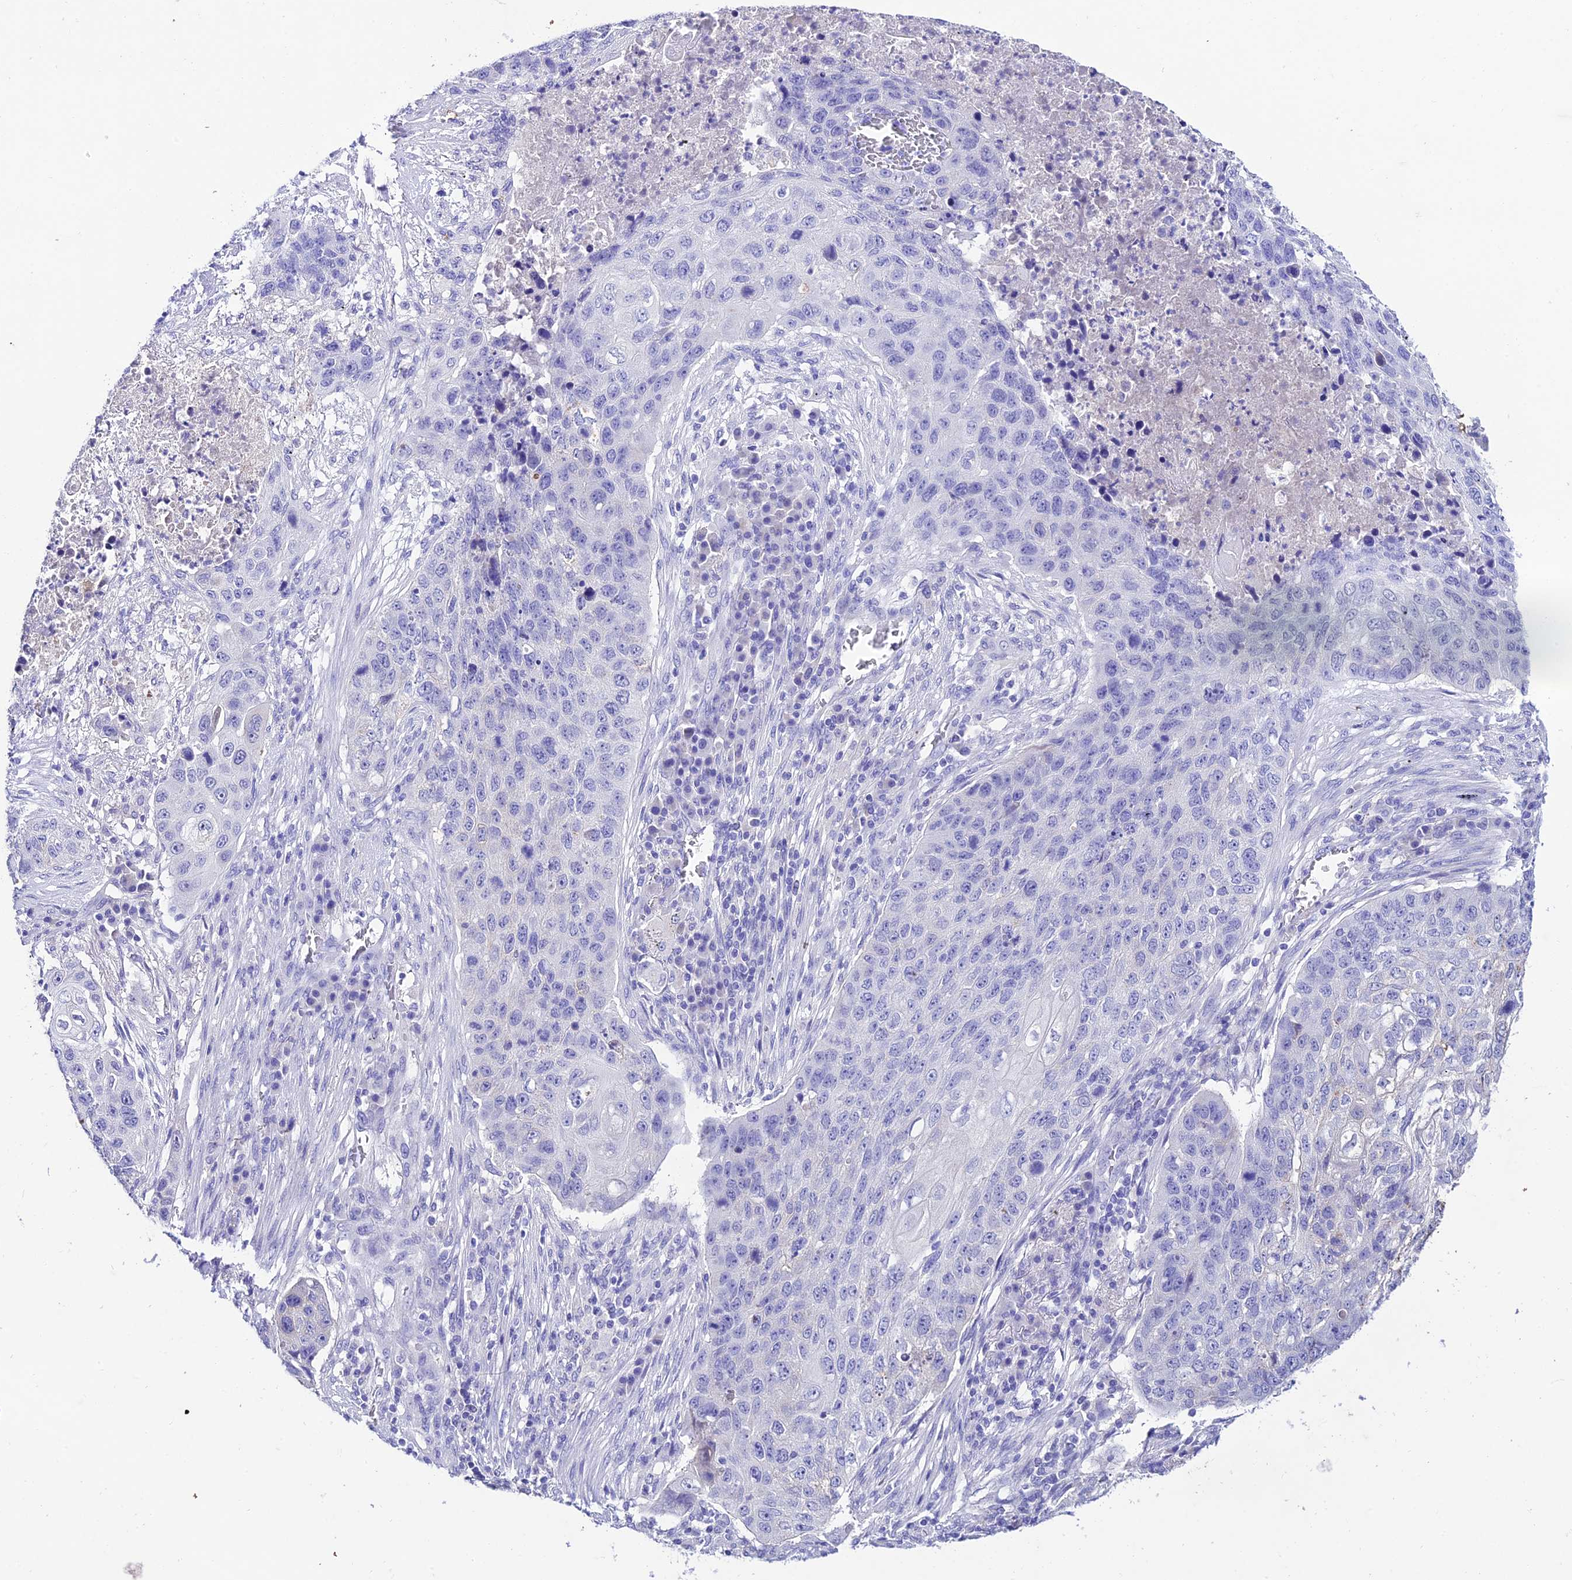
{"staining": {"intensity": "negative", "quantity": "none", "location": "none"}, "tissue": "lung cancer", "cell_type": "Tumor cells", "image_type": "cancer", "snomed": [{"axis": "morphology", "description": "Squamous cell carcinoma, NOS"}, {"axis": "topography", "description": "Lung"}], "caption": "There is no significant staining in tumor cells of squamous cell carcinoma (lung).", "gene": "NLRP6", "patient": {"sex": "female", "age": 63}}